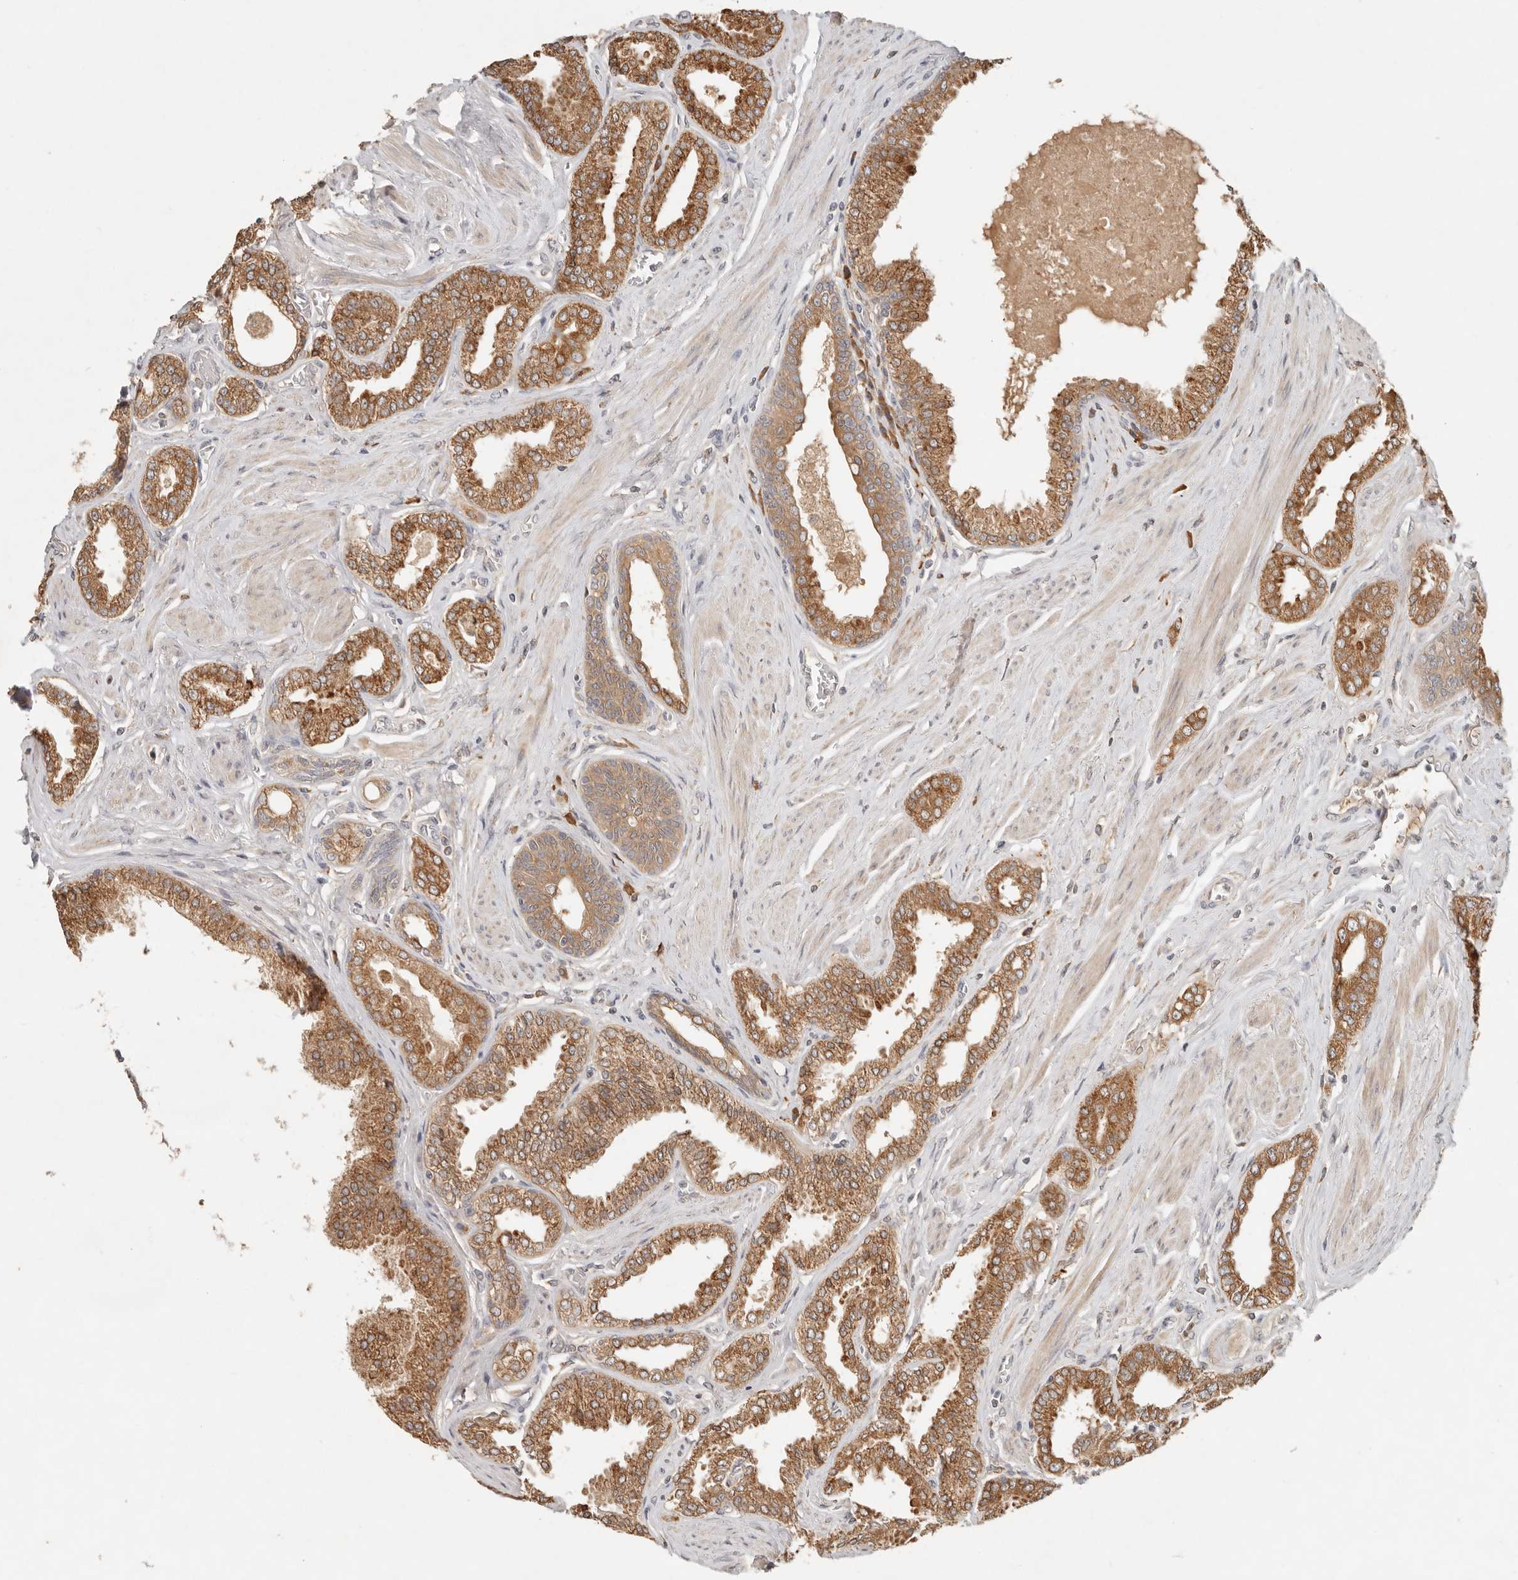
{"staining": {"intensity": "moderate", "quantity": ">75%", "location": "cytoplasmic/membranous"}, "tissue": "prostate cancer", "cell_type": "Tumor cells", "image_type": "cancer", "snomed": [{"axis": "morphology", "description": "Adenocarcinoma, Low grade"}, {"axis": "topography", "description": "Prostate"}], "caption": "This micrograph demonstrates immunohistochemistry staining of prostate adenocarcinoma (low-grade), with medium moderate cytoplasmic/membranous expression in about >75% of tumor cells.", "gene": "ARHGEF10L", "patient": {"sex": "male", "age": 63}}